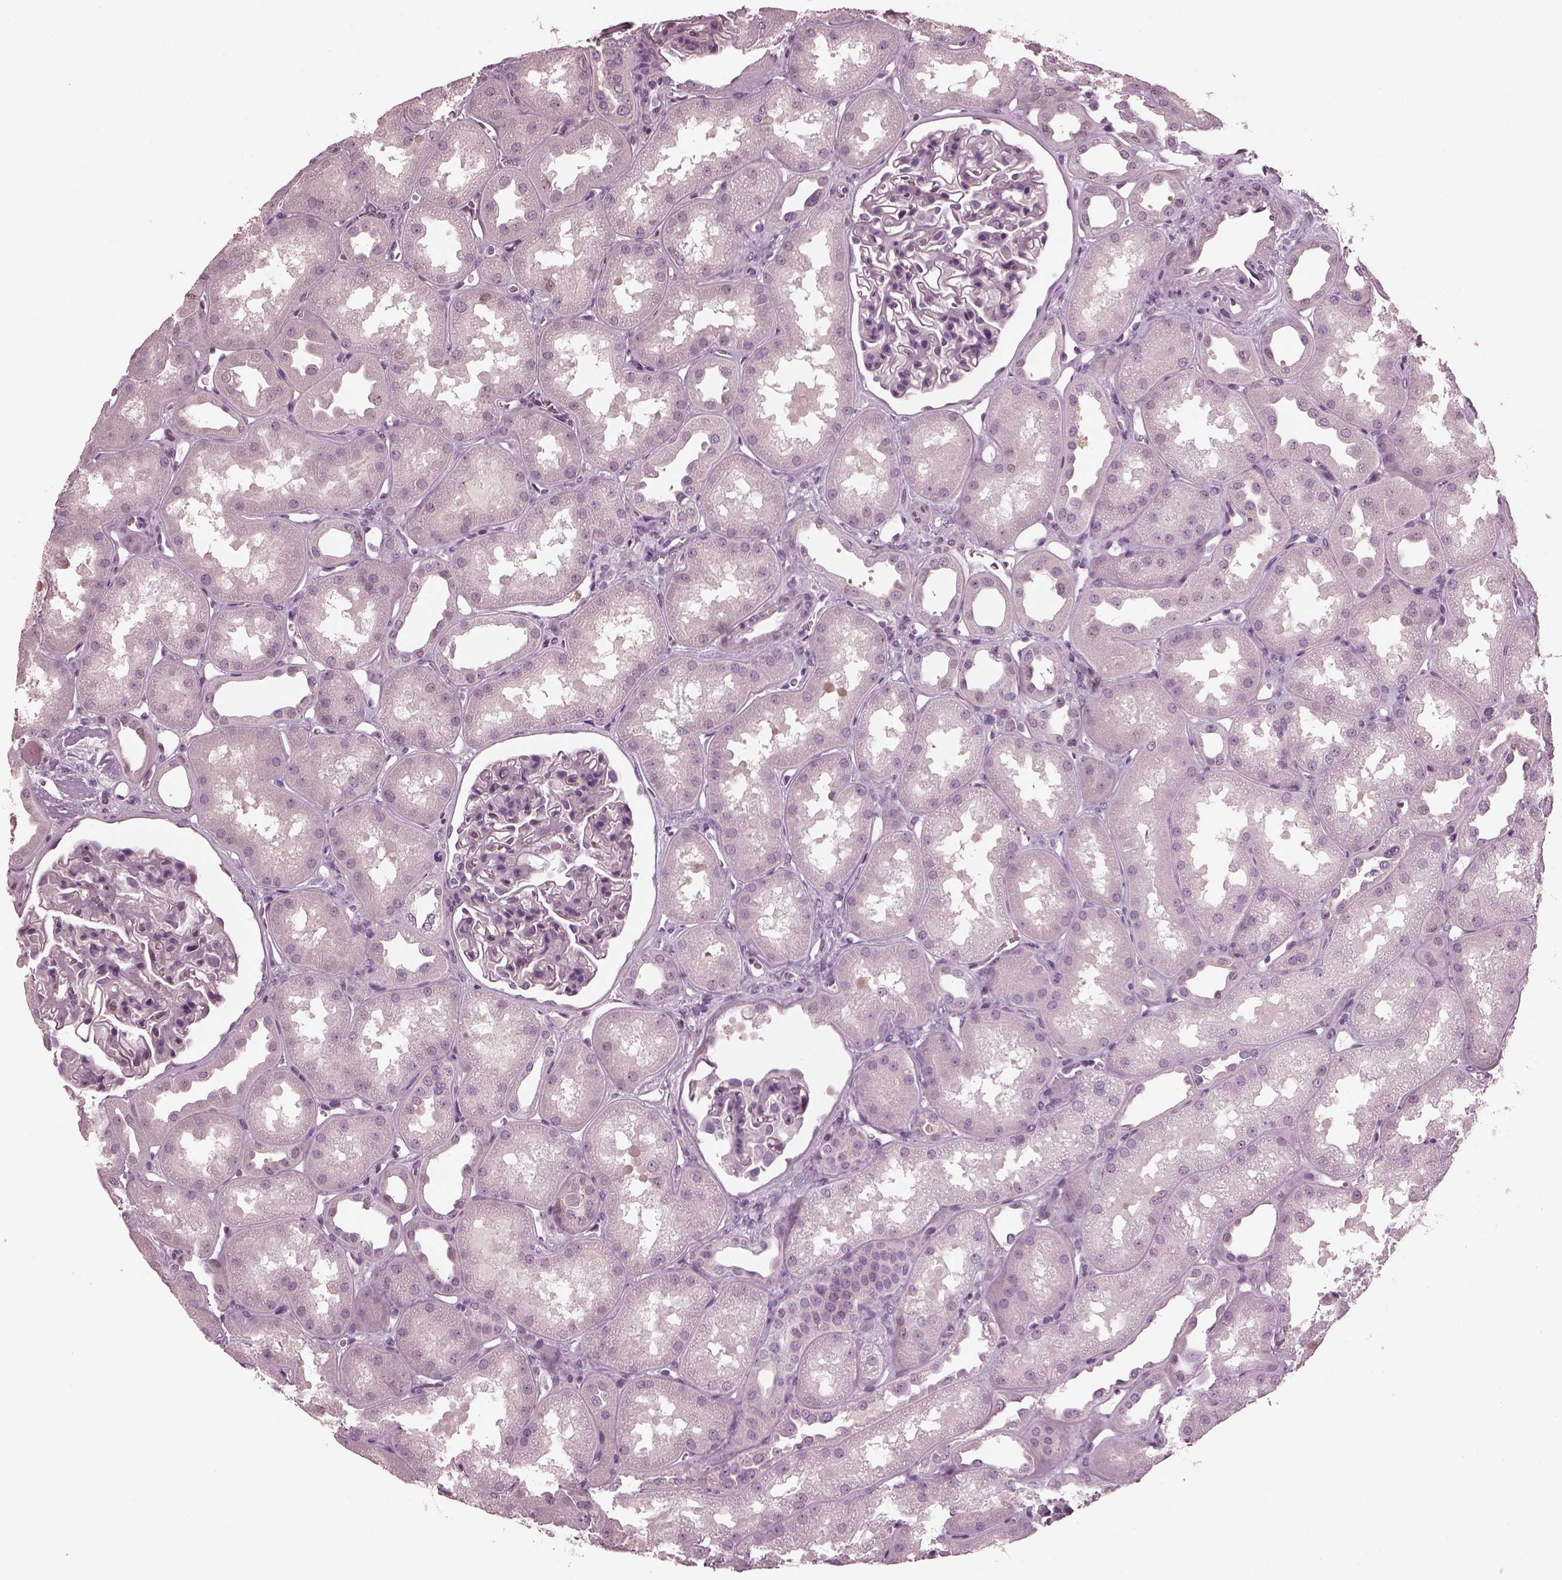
{"staining": {"intensity": "negative", "quantity": "none", "location": "none"}, "tissue": "kidney", "cell_type": "Cells in glomeruli", "image_type": "normal", "snomed": [{"axis": "morphology", "description": "Normal tissue, NOS"}, {"axis": "topography", "description": "Kidney"}], "caption": "Immunohistochemistry (IHC) of benign kidney displays no expression in cells in glomeruli.", "gene": "BFSP1", "patient": {"sex": "male", "age": 61}}